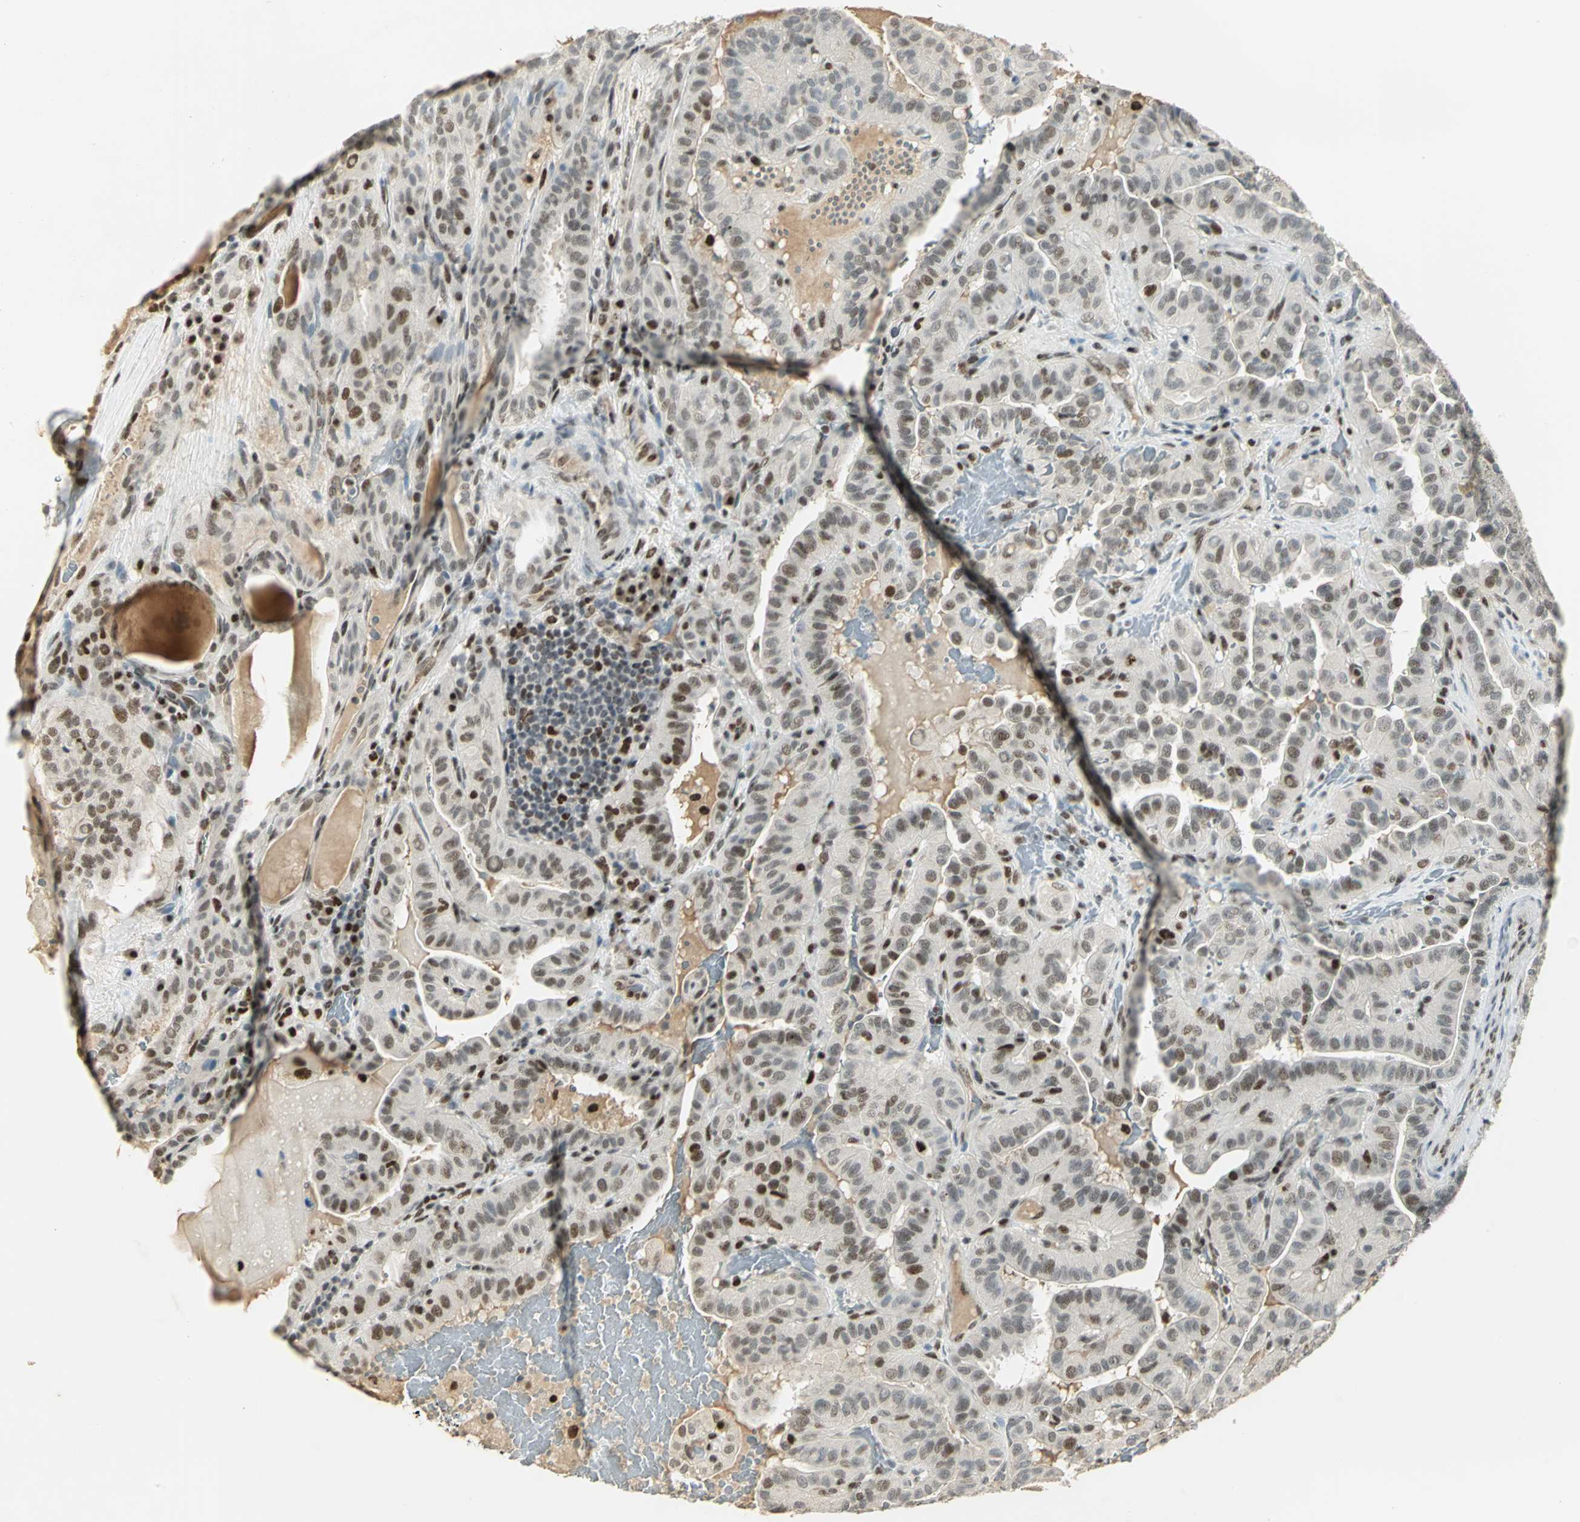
{"staining": {"intensity": "moderate", "quantity": "25%-75%", "location": "nuclear"}, "tissue": "thyroid cancer", "cell_type": "Tumor cells", "image_type": "cancer", "snomed": [{"axis": "morphology", "description": "Papillary adenocarcinoma, NOS"}, {"axis": "topography", "description": "Thyroid gland"}], "caption": "Papillary adenocarcinoma (thyroid) stained for a protein exhibits moderate nuclear positivity in tumor cells. Immunohistochemistry (ihc) stains the protein of interest in brown and the nuclei are stained blue.", "gene": "AK6", "patient": {"sex": "male", "age": 77}}